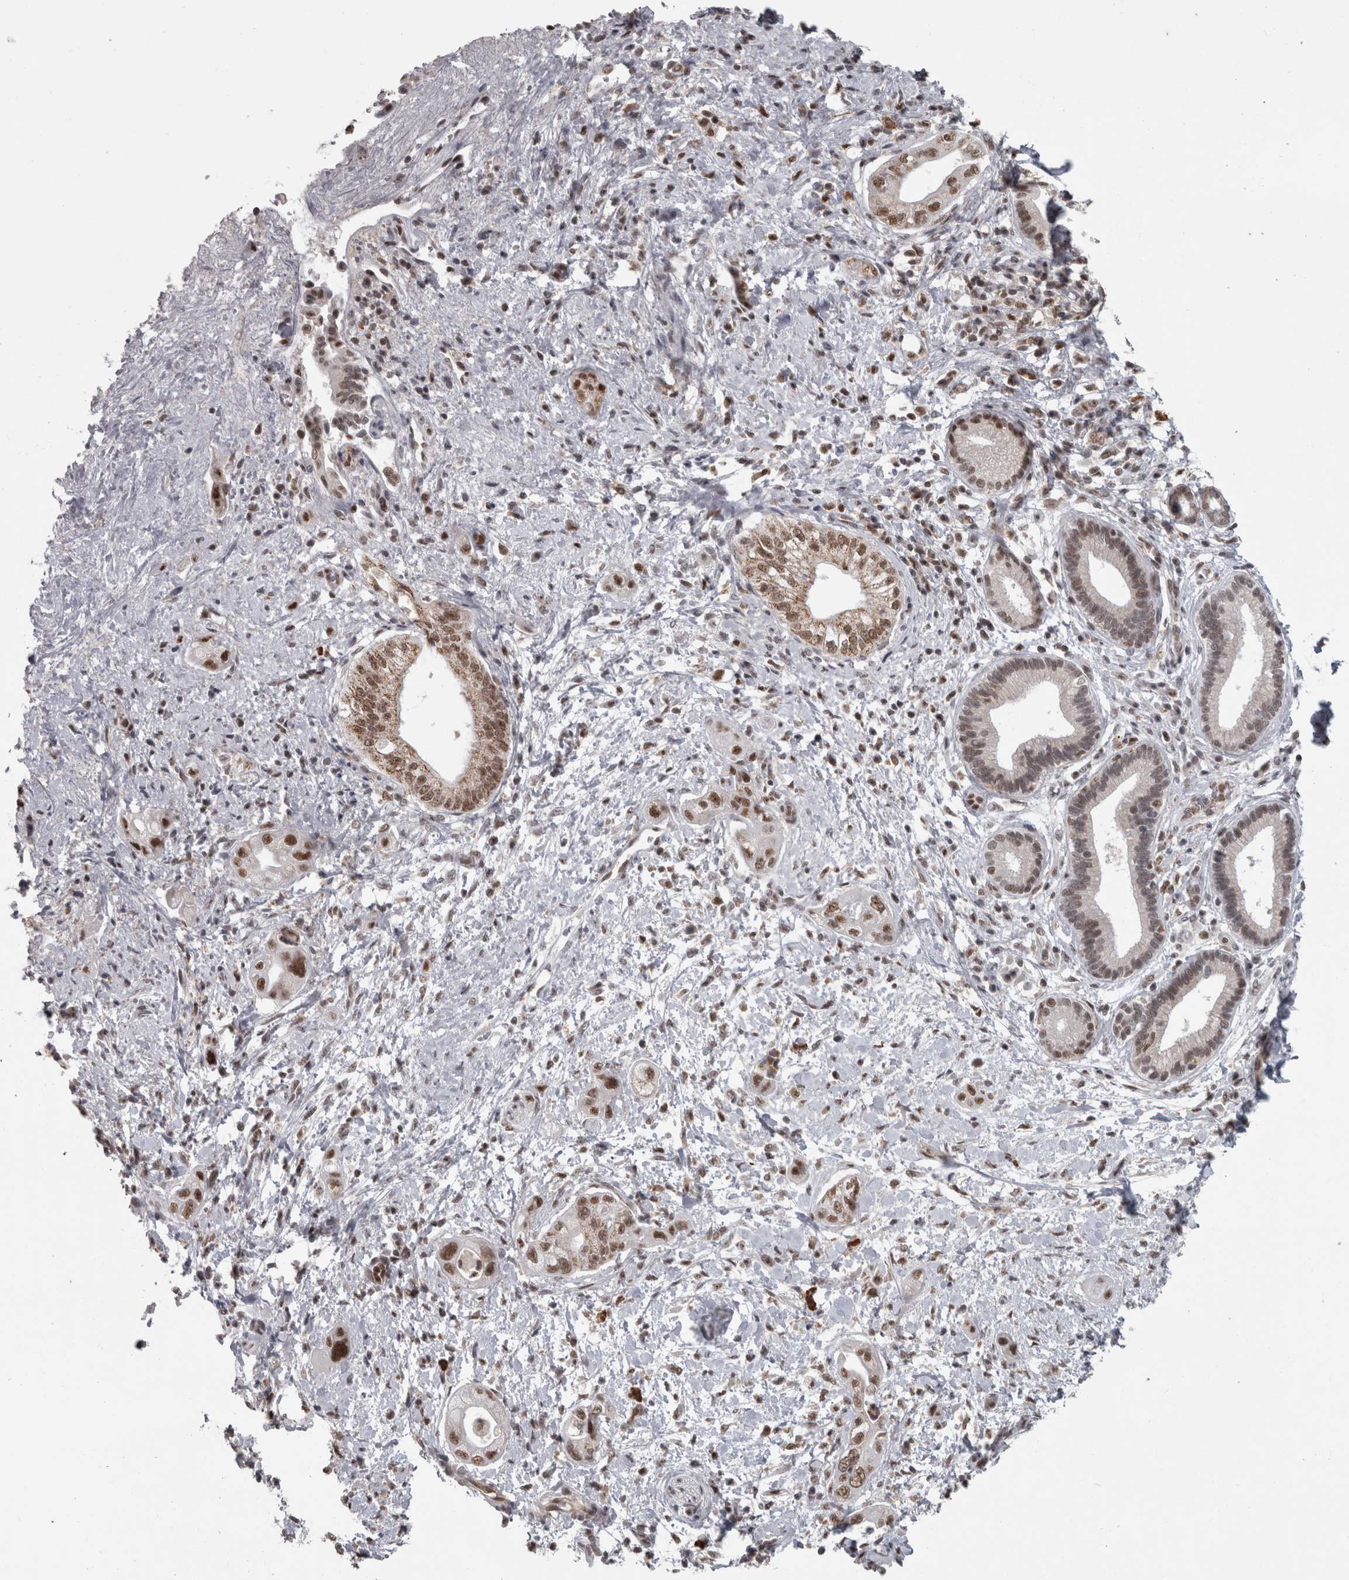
{"staining": {"intensity": "moderate", "quantity": "25%-75%", "location": "nuclear"}, "tissue": "pancreatic cancer", "cell_type": "Tumor cells", "image_type": "cancer", "snomed": [{"axis": "morphology", "description": "Adenocarcinoma, NOS"}, {"axis": "topography", "description": "Pancreas"}], "caption": "This image demonstrates pancreatic cancer stained with IHC to label a protein in brown. The nuclear of tumor cells show moderate positivity for the protein. Nuclei are counter-stained blue.", "gene": "MICU3", "patient": {"sex": "male", "age": 58}}